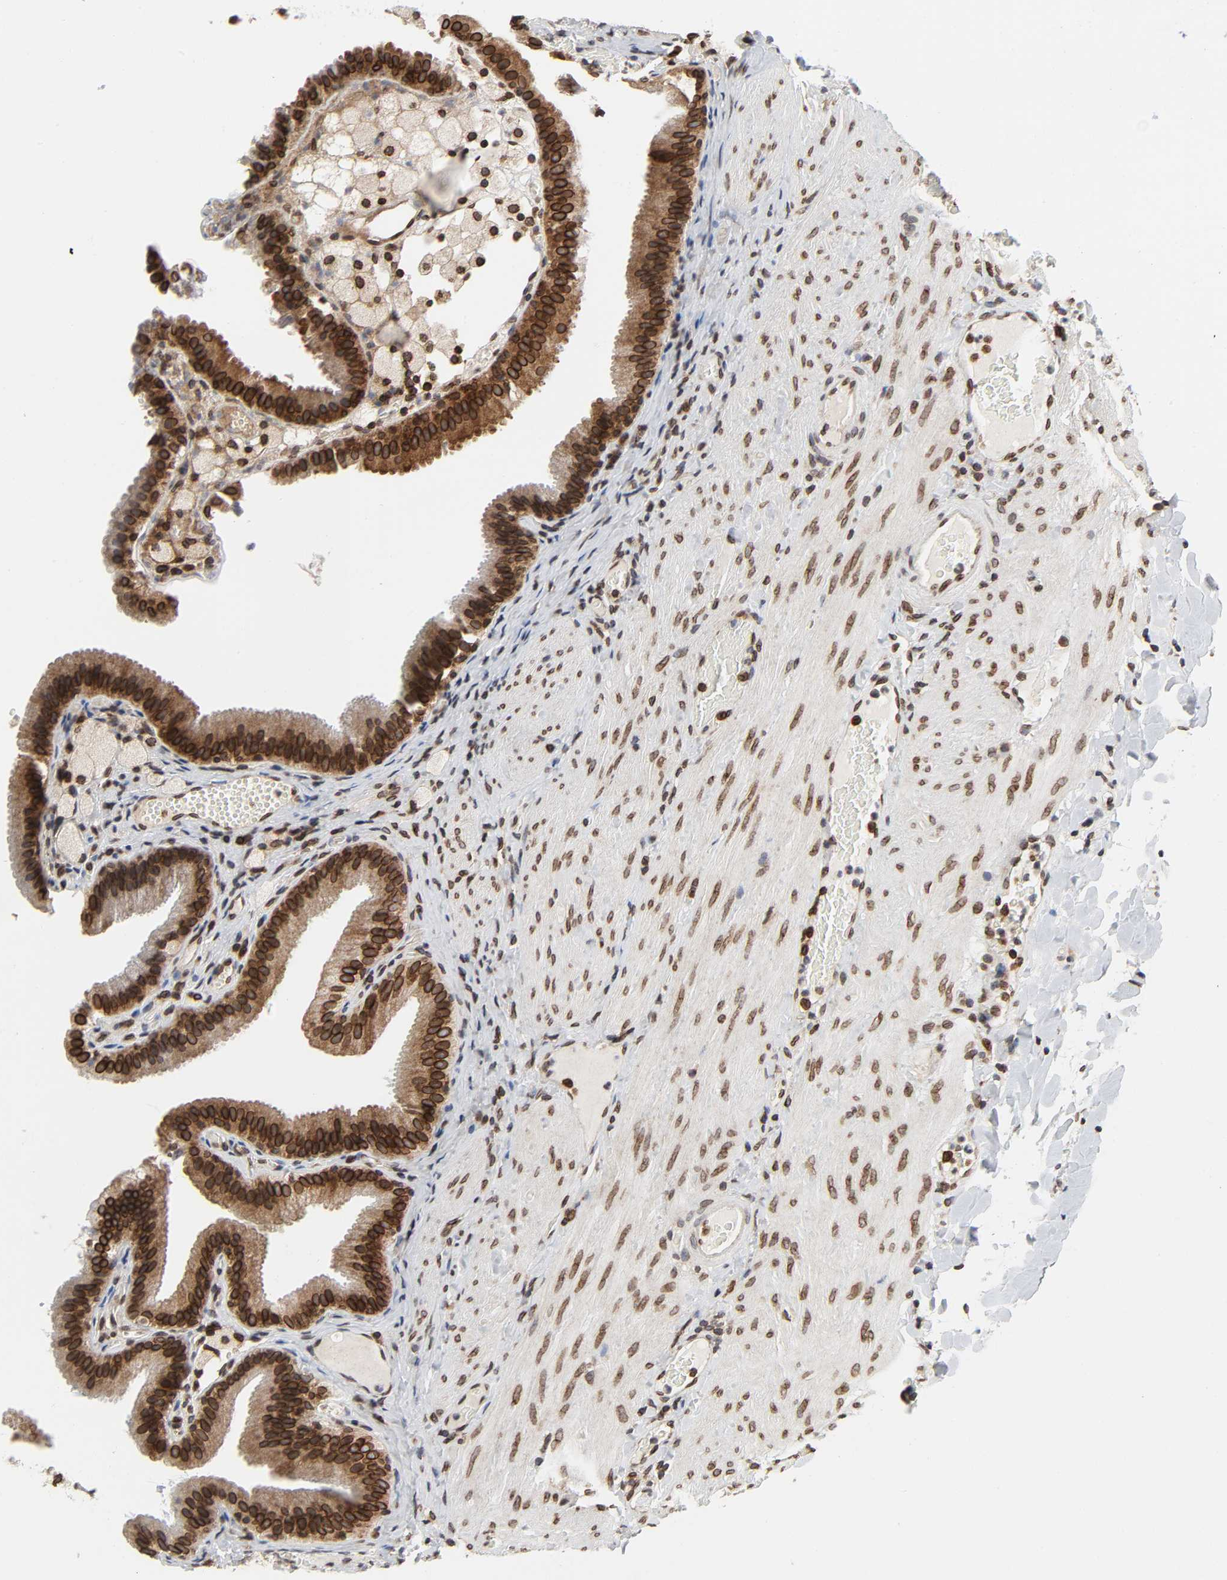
{"staining": {"intensity": "strong", "quantity": ">75%", "location": "cytoplasmic/membranous,nuclear"}, "tissue": "gallbladder", "cell_type": "Glandular cells", "image_type": "normal", "snomed": [{"axis": "morphology", "description": "Normal tissue, NOS"}, {"axis": "topography", "description": "Gallbladder"}], "caption": "Normal gallbladder shows strong cytoplasmic/membranous,nuclear staining in about >75% of glandular cells, visualized by immunohistochemistry.", "gene": "RANGAP1", "patient": {"sex": "female", "age": 24}}